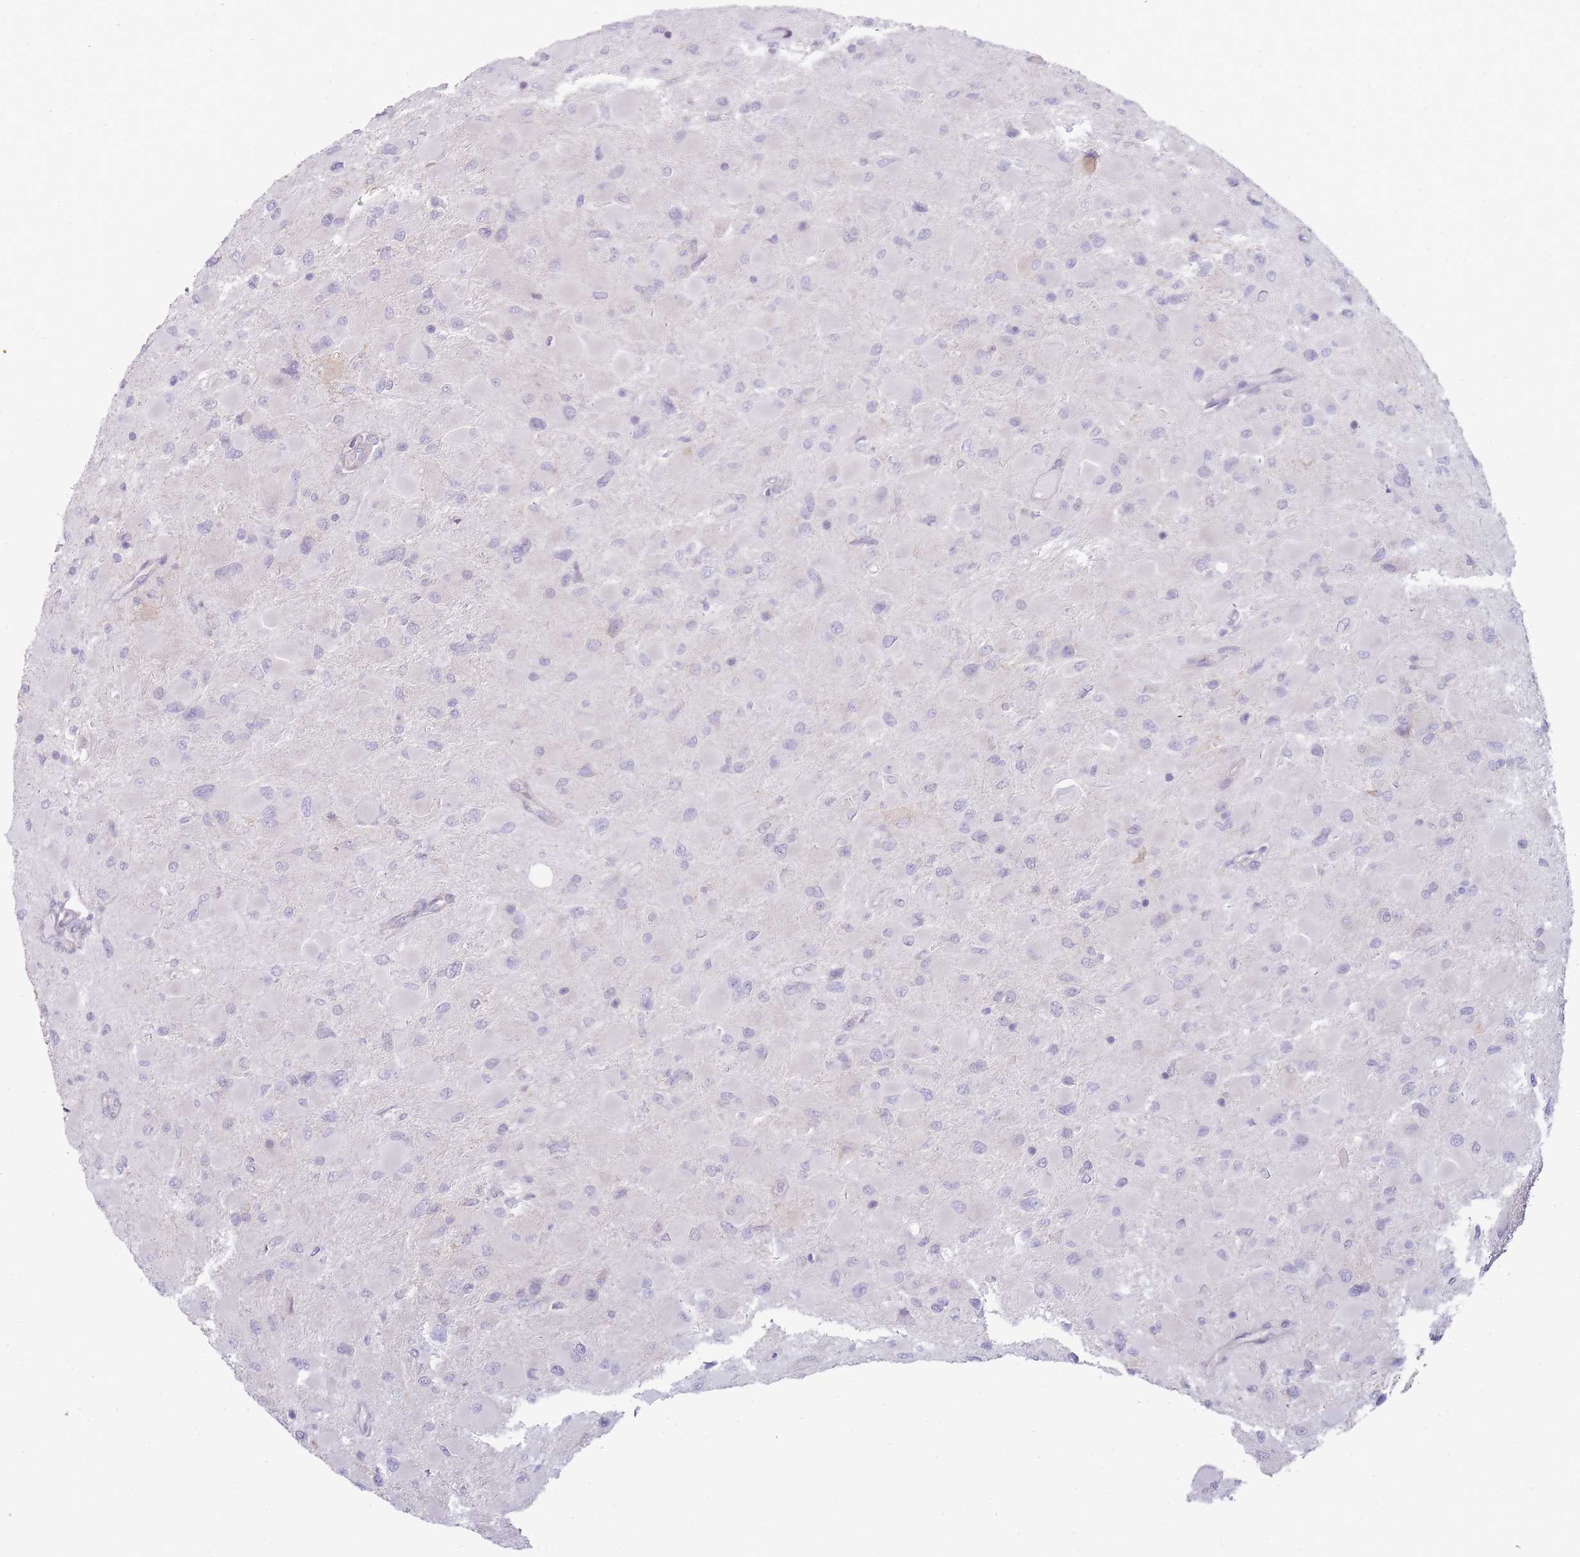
{"staining": {"intensity": "negative", "quantity": "none", "location": "none"}, "tissue": "glioma", "cell_type": "Tumor cells", "image_type": "cancer", "snomed": [{"axis": "morphology", "description": "Glioma, malignant, High grade"}, {"axis": "topography", "description": "Cerebral cortex"}], "caption": "Immunohistochemical staining of glioma displays no significant expression in tumor cells. (Brightfield microscopy of DAB (3,3'-diaminobenzidine) immunohistochemistry at high magnification).", "gene": "OR5L2", "patient": {"sex": "female", "age": 36}}